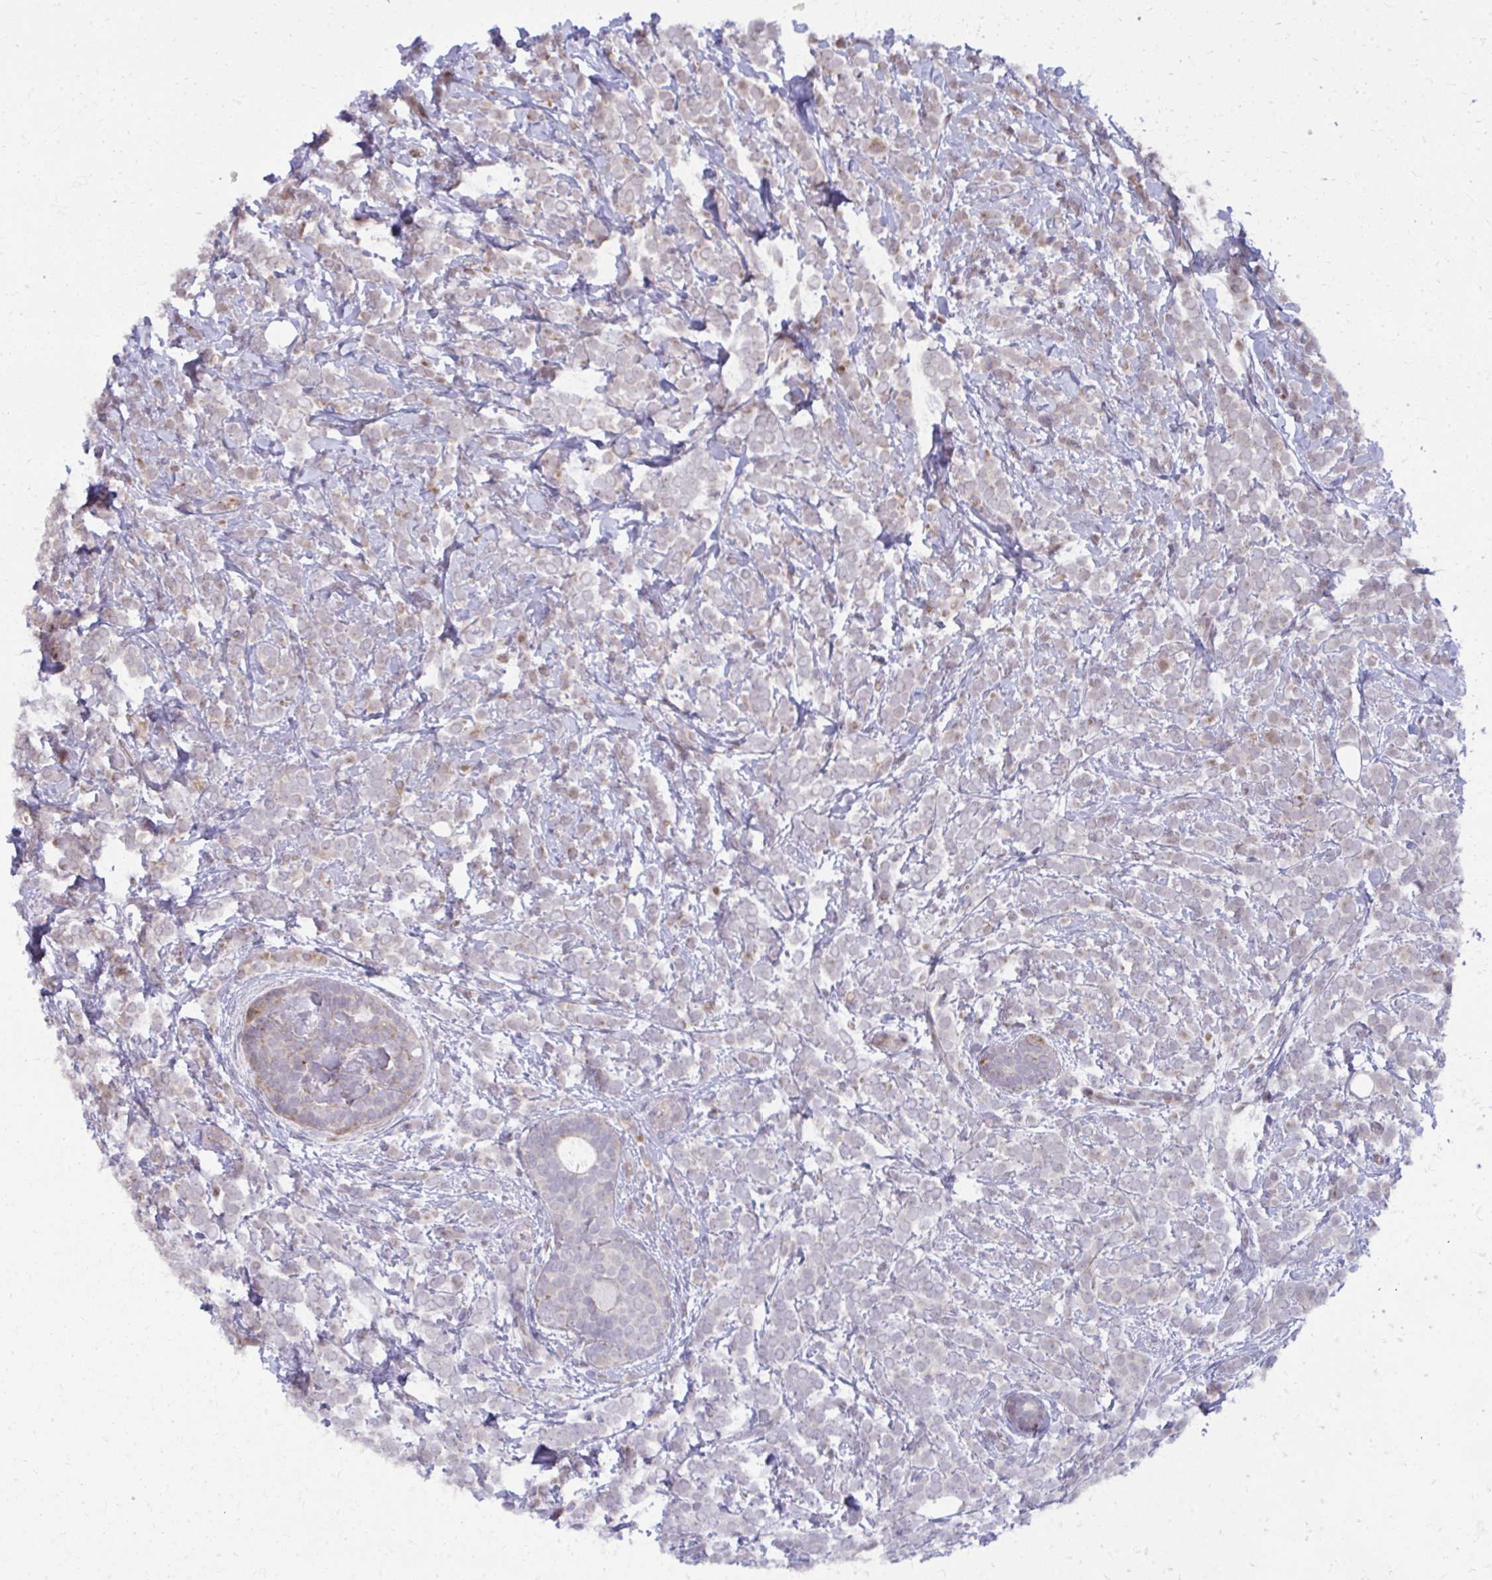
{"staining": {"intensity": "weak", "quantity": "25%-75%", "location": "cytoplasmic/membranous"}, "tissue": "breast cancer", "cell_type": "Tumor cells", "image_type": "cancer", "snomed": [{"axis": "morphology", "description": "Lobular carcinoma"}, {"axis": "topography", "description": "Breast"}], "caption": "Brown immunohistochemical staining in breast cancer reveals weak cytoplasmic/membranous expression in approximately 25%-75% of tumor cells. (brown staining indicates protein expression, while blue staining denotes nuclei).", "gene": "MAF1", "patient": {"sex": "female", "age": 49}}